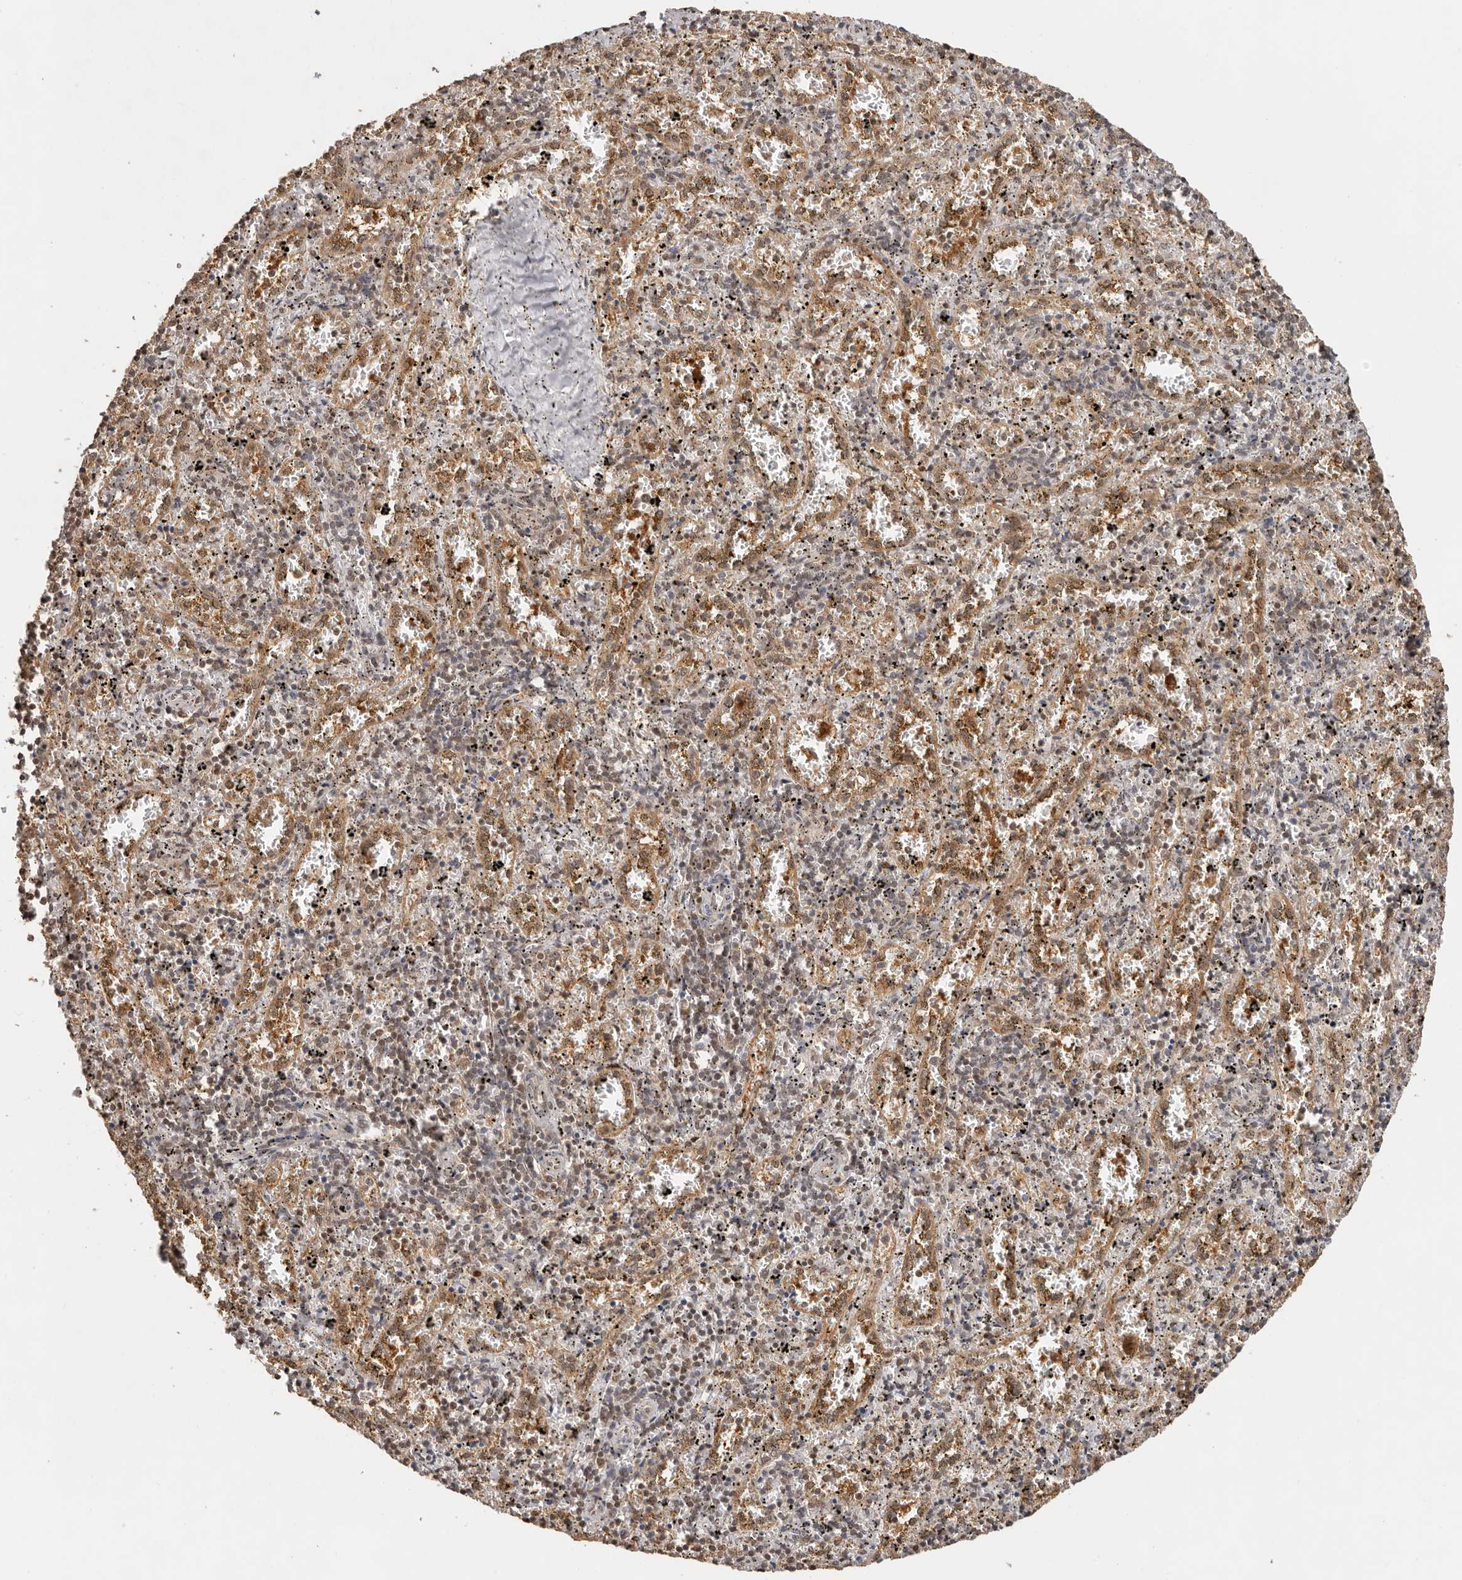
{"staining": {"intensity": "moderate", "quantity": "25%-75%", "location": "nuclear"}, "tissue": "spleen", "cell_type": "Cells in red pulp", "image_type": "normal", "snomed": [{"axis": "morphology", "description": "Normal tissue, NOS"}, {"axis": "topography", "description": "Spleen"}], "caption": "About 25%-75% of cells in red pulp in unremarkable human spleen exhibit moderate nuclear protein staining as visualized by brown immunohistochemical staining.", "gene": "PSMA5", "patient": {"sex": "male", "age": 11}}